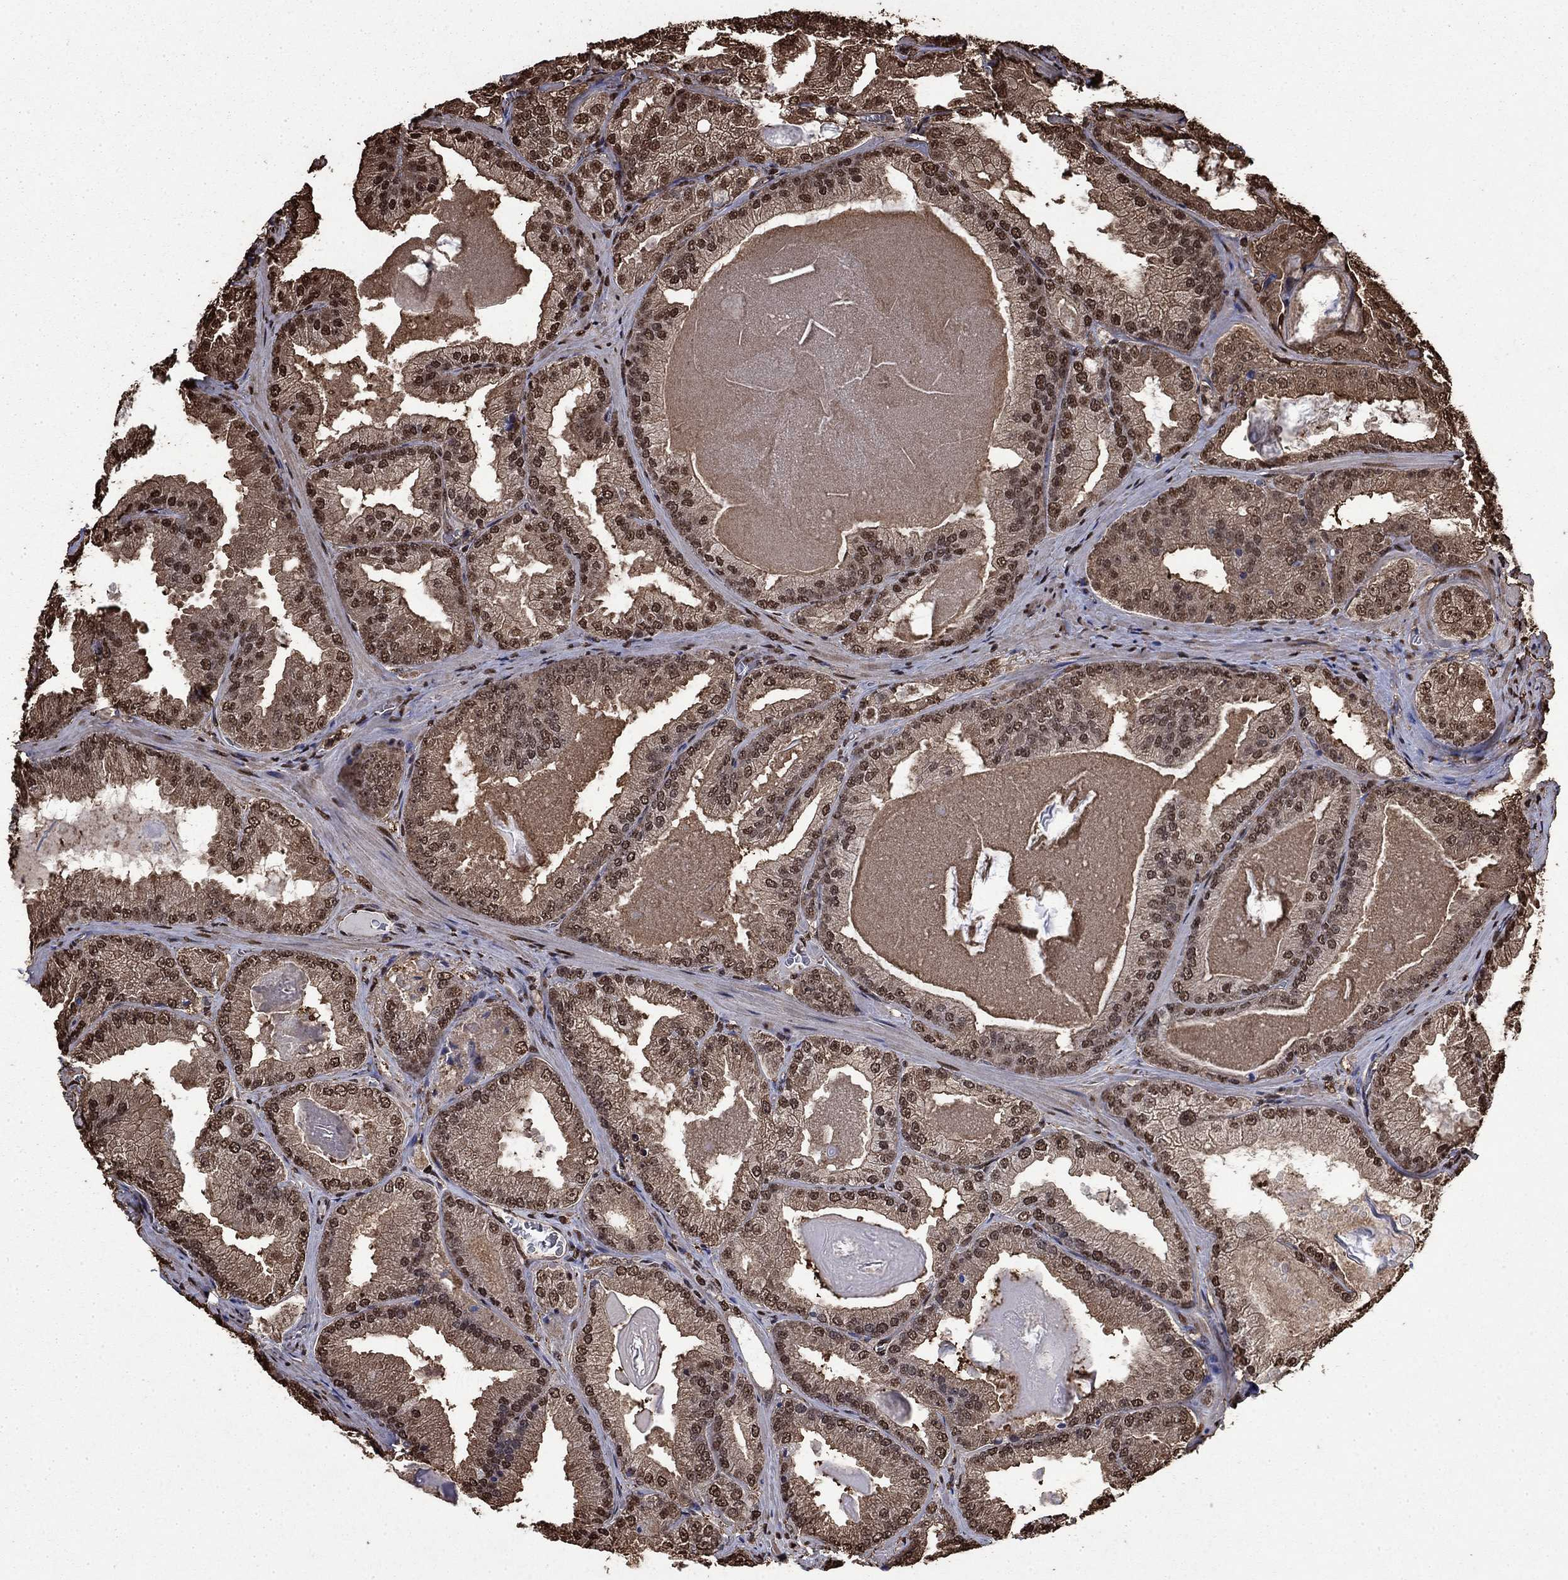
{"staining": {"intensity": "moderate", "quantity": "<25%", "location": "nuclear"}, "tissue": "prostate cancer", "cell_type": "Tumor cells", "image_type": "cancer", "snomed": [{"axis": "morphology", "description": "Adenocarcinoma, Low grade"}, {"axis": "topography", "description": "Prostate"}], "caption": "An immunohistochemistry histopathology image of tumor tissue is shown. Protein staining in brown labels moderate nuclear positivity in adenocarcinoma (low-grade) (prostate) within tumor cells. The staining is performed using DAB (3,3'-diaminobenzidine) brown chromogen to label protein expression. The nuclei are counter-stained blue using hematoxylin.", "gene": "GAPDH", "patient": {"sex": "male", "age": 72}}